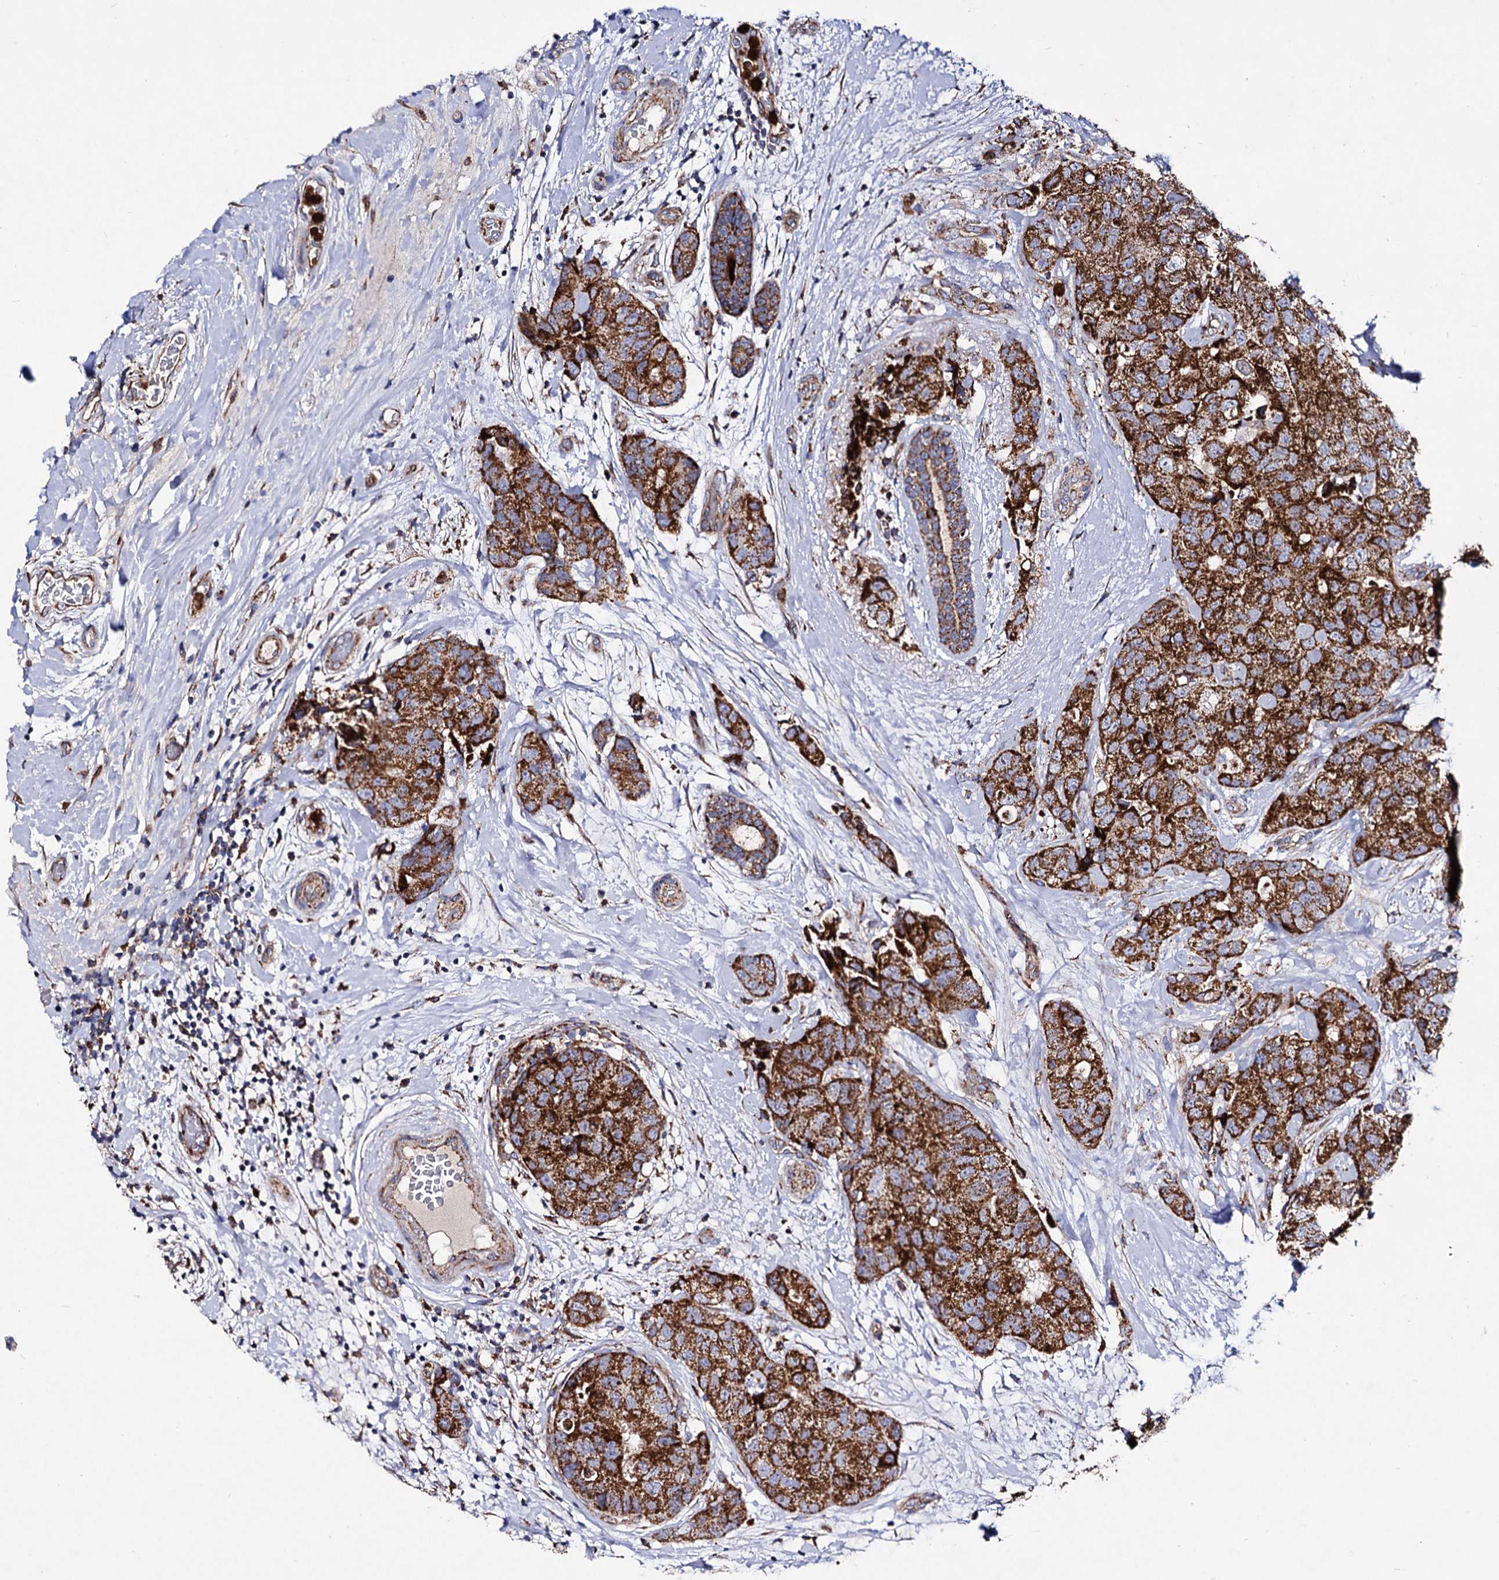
{"staining": {"intensity": "strong", "quantity": ">75%", "location": "cytoplasmic/membranous"}, "tissue": "breast cancer", "cell_type": "Tumor cells", "image_type": "cancer", "snomed": [{"axis": "morphology", "description": "Duct carcinoma"}, {"axis": "topography", "description": "Breast"}], "caption": "Strong cytoplasmic/membranous positivity for a protein is appreciated in about >75% of tumor cells of breast cancer using IHC.", "gene": "ACAD9", "patient": {"sex": "female", "age": 62}}